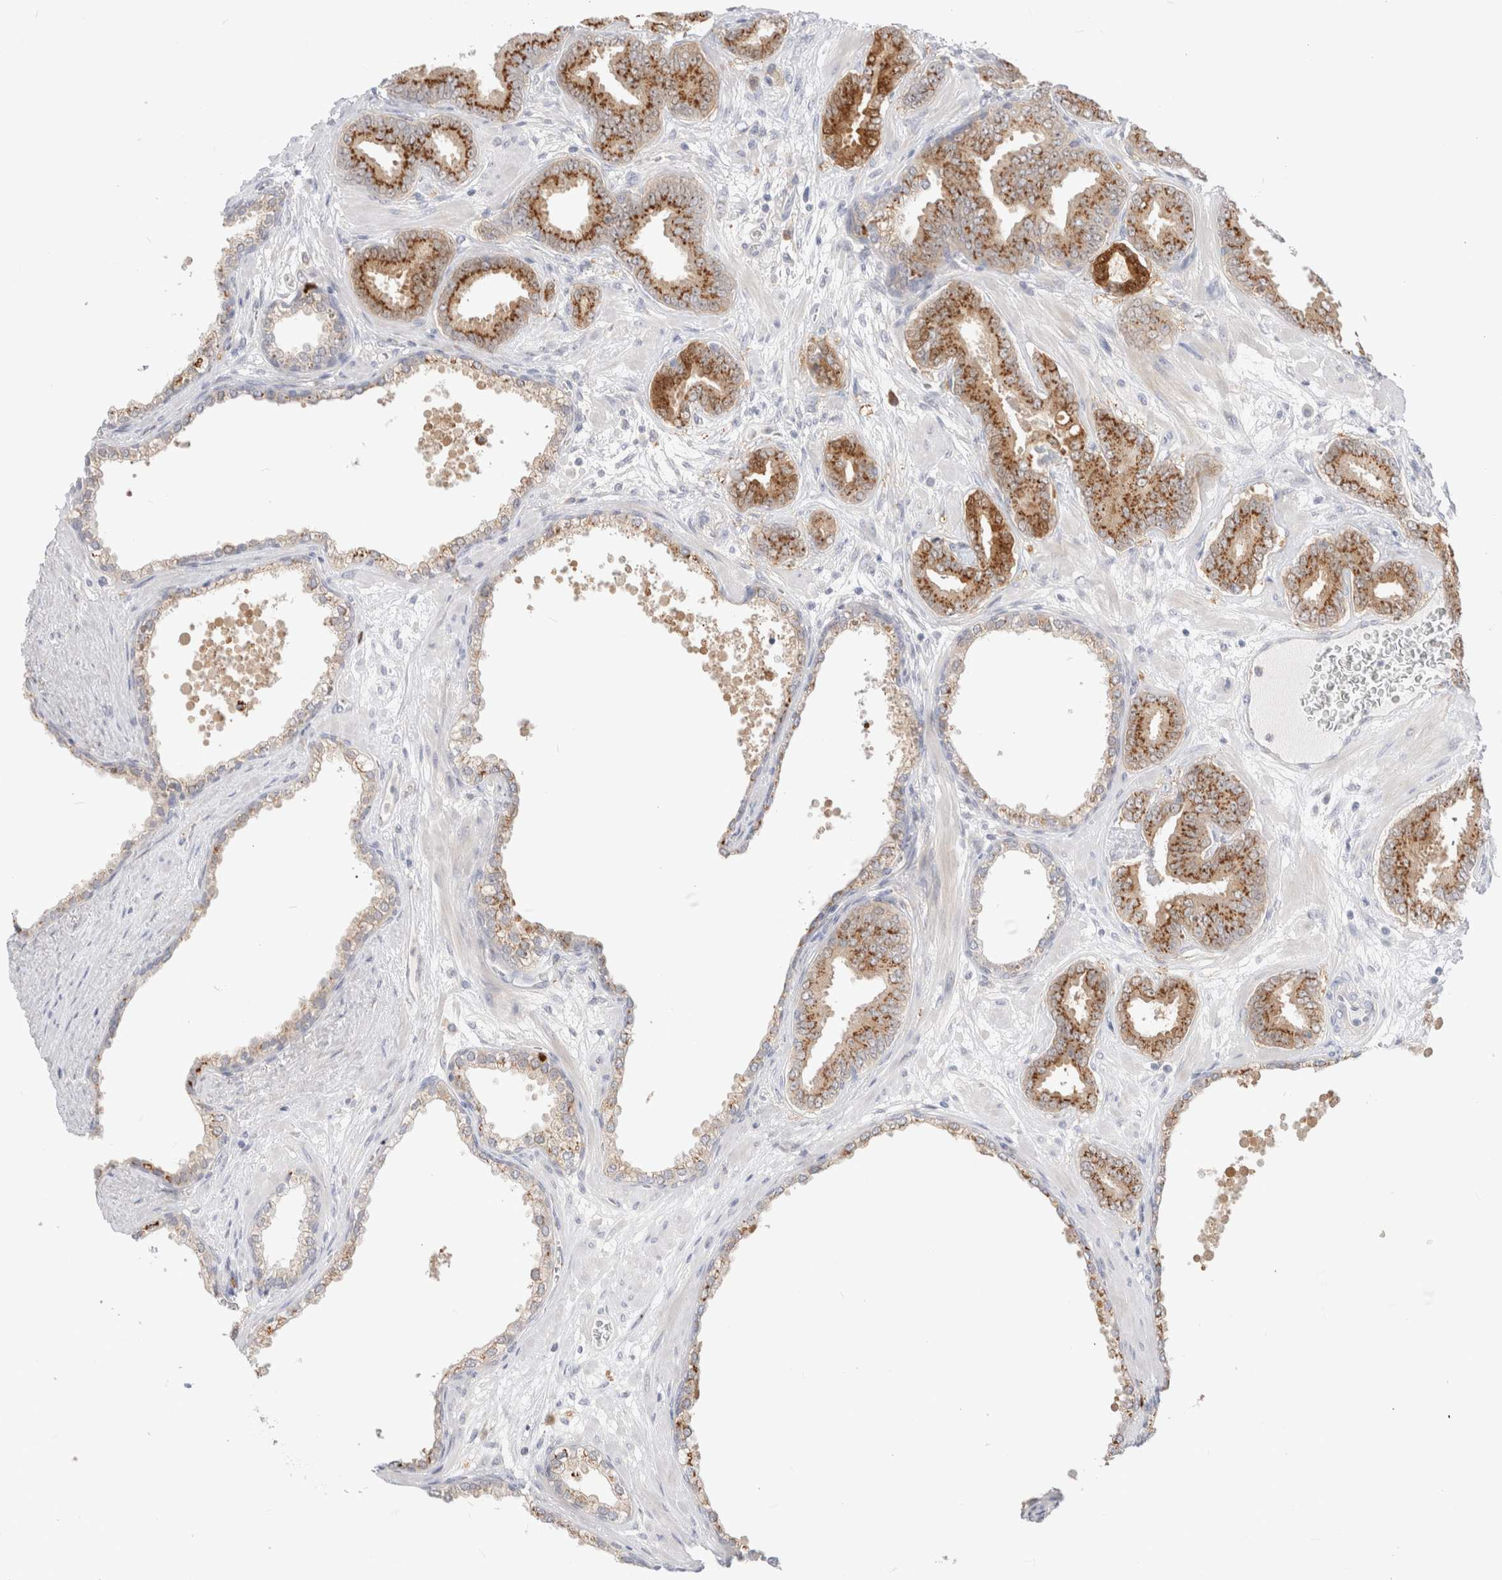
{"staining": {"intensity": "moderate", "quantity": ">75%", "location": "cytoplasmic/membranous"}, "tissue": "prostate cancer", "cell_type": "Tumor cells", "image_type": "cancer", "snomed": [{"axis": "morphology", "description": "Adenocarcinoma, Low grade"}, {"axis": "topography", "description": "Prostate"}], "caption": "Prostate cancer stained for a protein demonstrates moderate cytoplasmic/membranous positivity in tumor cells. The protein of interest is stained brown, and the nuclei are stained in blue (DAB IHC with brightfield microscopy, high magnification).", "gene": "EFCAB13", "patient": {"sex": "male", "age": 62}}